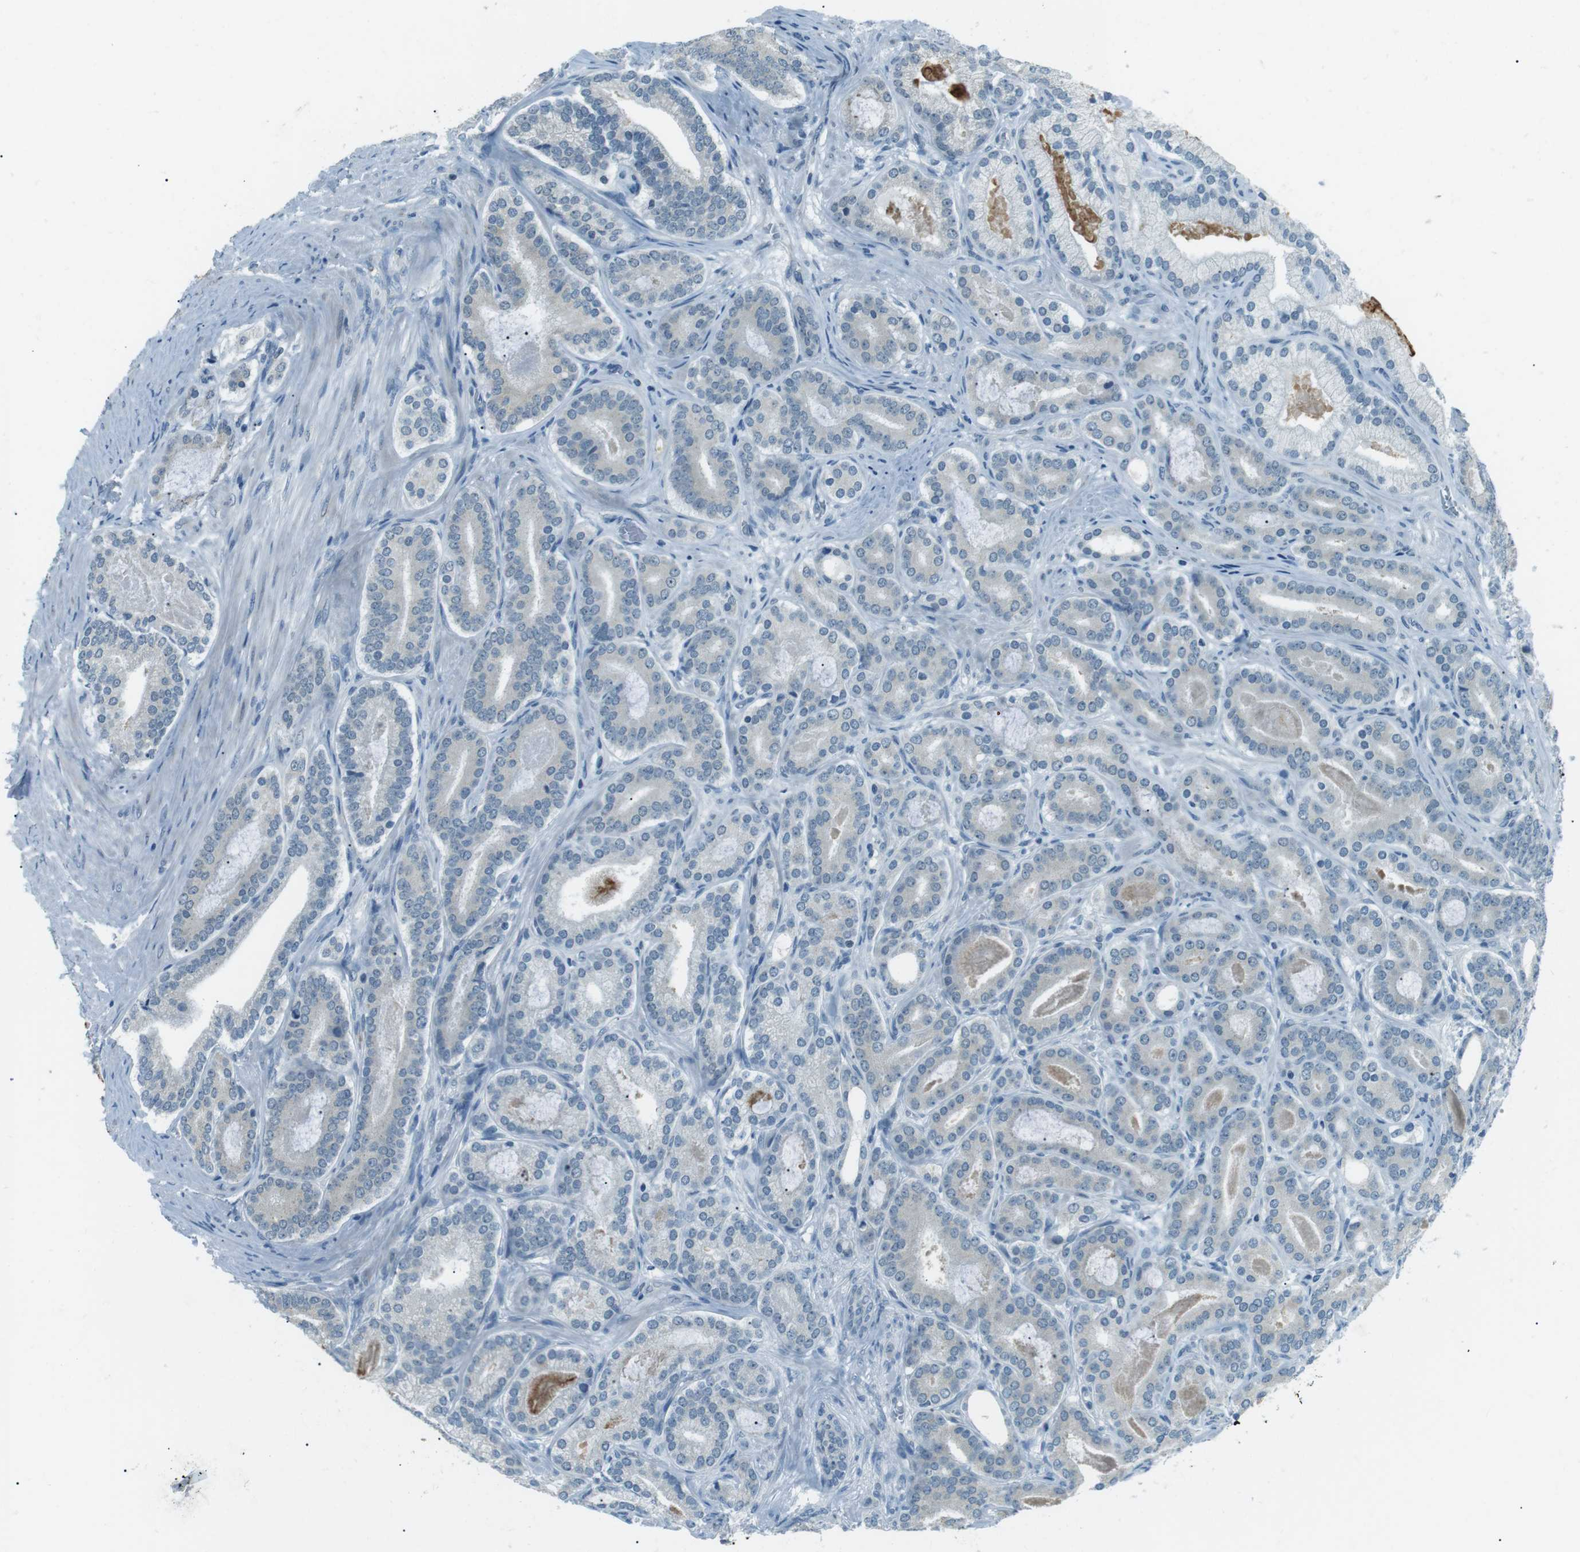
{"staining": {"intensity": "negative", "quantity": "none", "location": "none"}, "tissue": "prostate cancer", "cell_type": "Tumor cells", "image_type": "cancer", "snomed": [{"axis": "morphology", "description": "Adenocarcinoma, High grade"}, {"axis": "topography", "description": "Prostate"}], "caption": "Prostate cancer was stained to show a protein in brown. There is no significant positivity in tumor cells. (DAB IHC, high magnification).", "gene": "SERPINB2", "patient": {"sex": "male", "age": 60}}